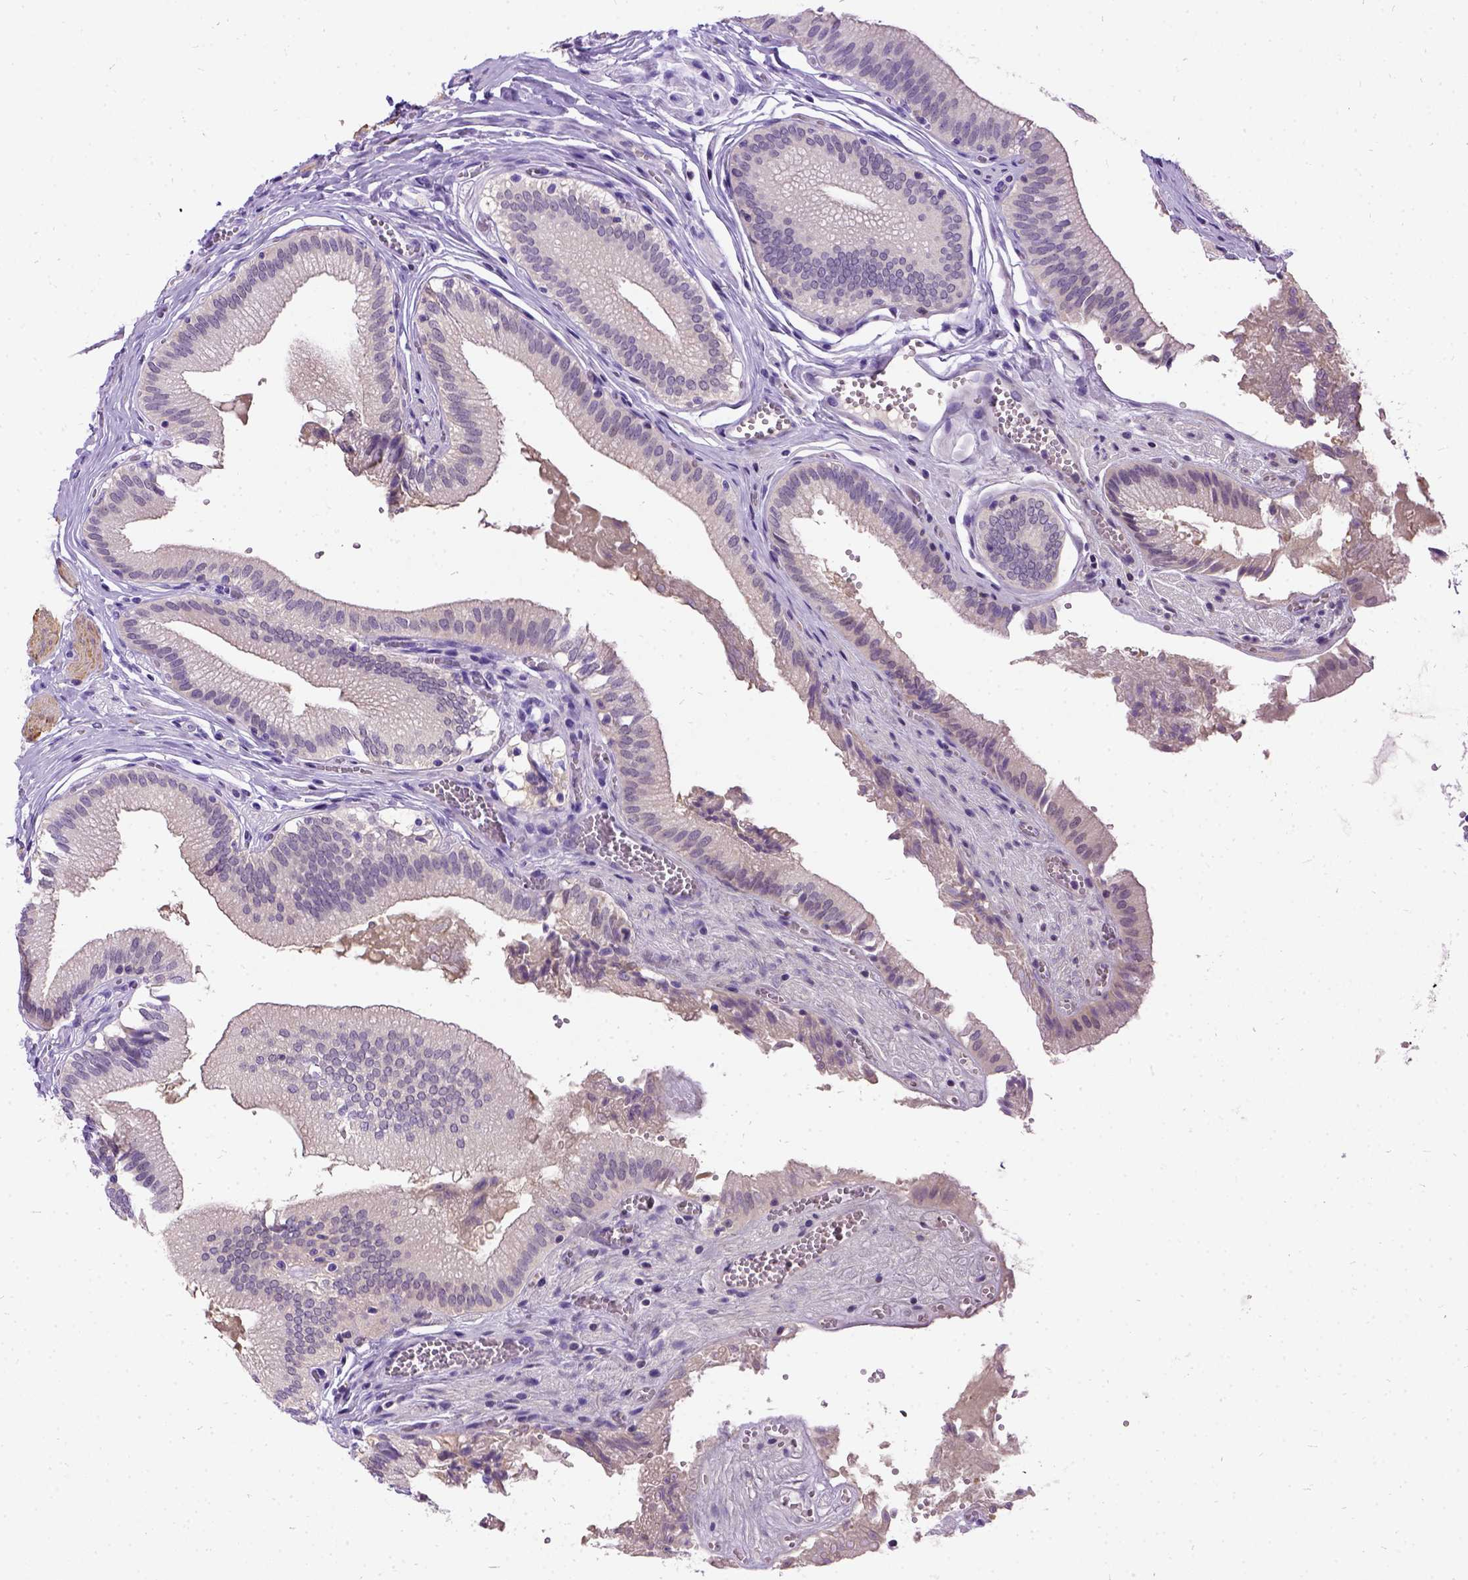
{"staining": {"intensity": "negative", "quantity": "none", "location": "none"}, "tissue": "gallbladder", "cell_type": "Glandular cells", "image_type": "normal", "snomed": [{"axis": "morphology", "description": "Normal tissue, NOS"}, {"axis": "topography", "description": "Gallbladder"}, {"axis": "topography", "description": "Peripheral nerve tissue"}], "caption": "There is no significant staining in glandular cells of gallbladder. (Stains: DAB (3,3'-diaminobenzidine) immunohistochemistry with hematoxylin counter stain, Microscopy: brightfield microscopy at high magnification).", "gene": "ENSG00000254979", "patient": {"sex": "male", "age": 17}}